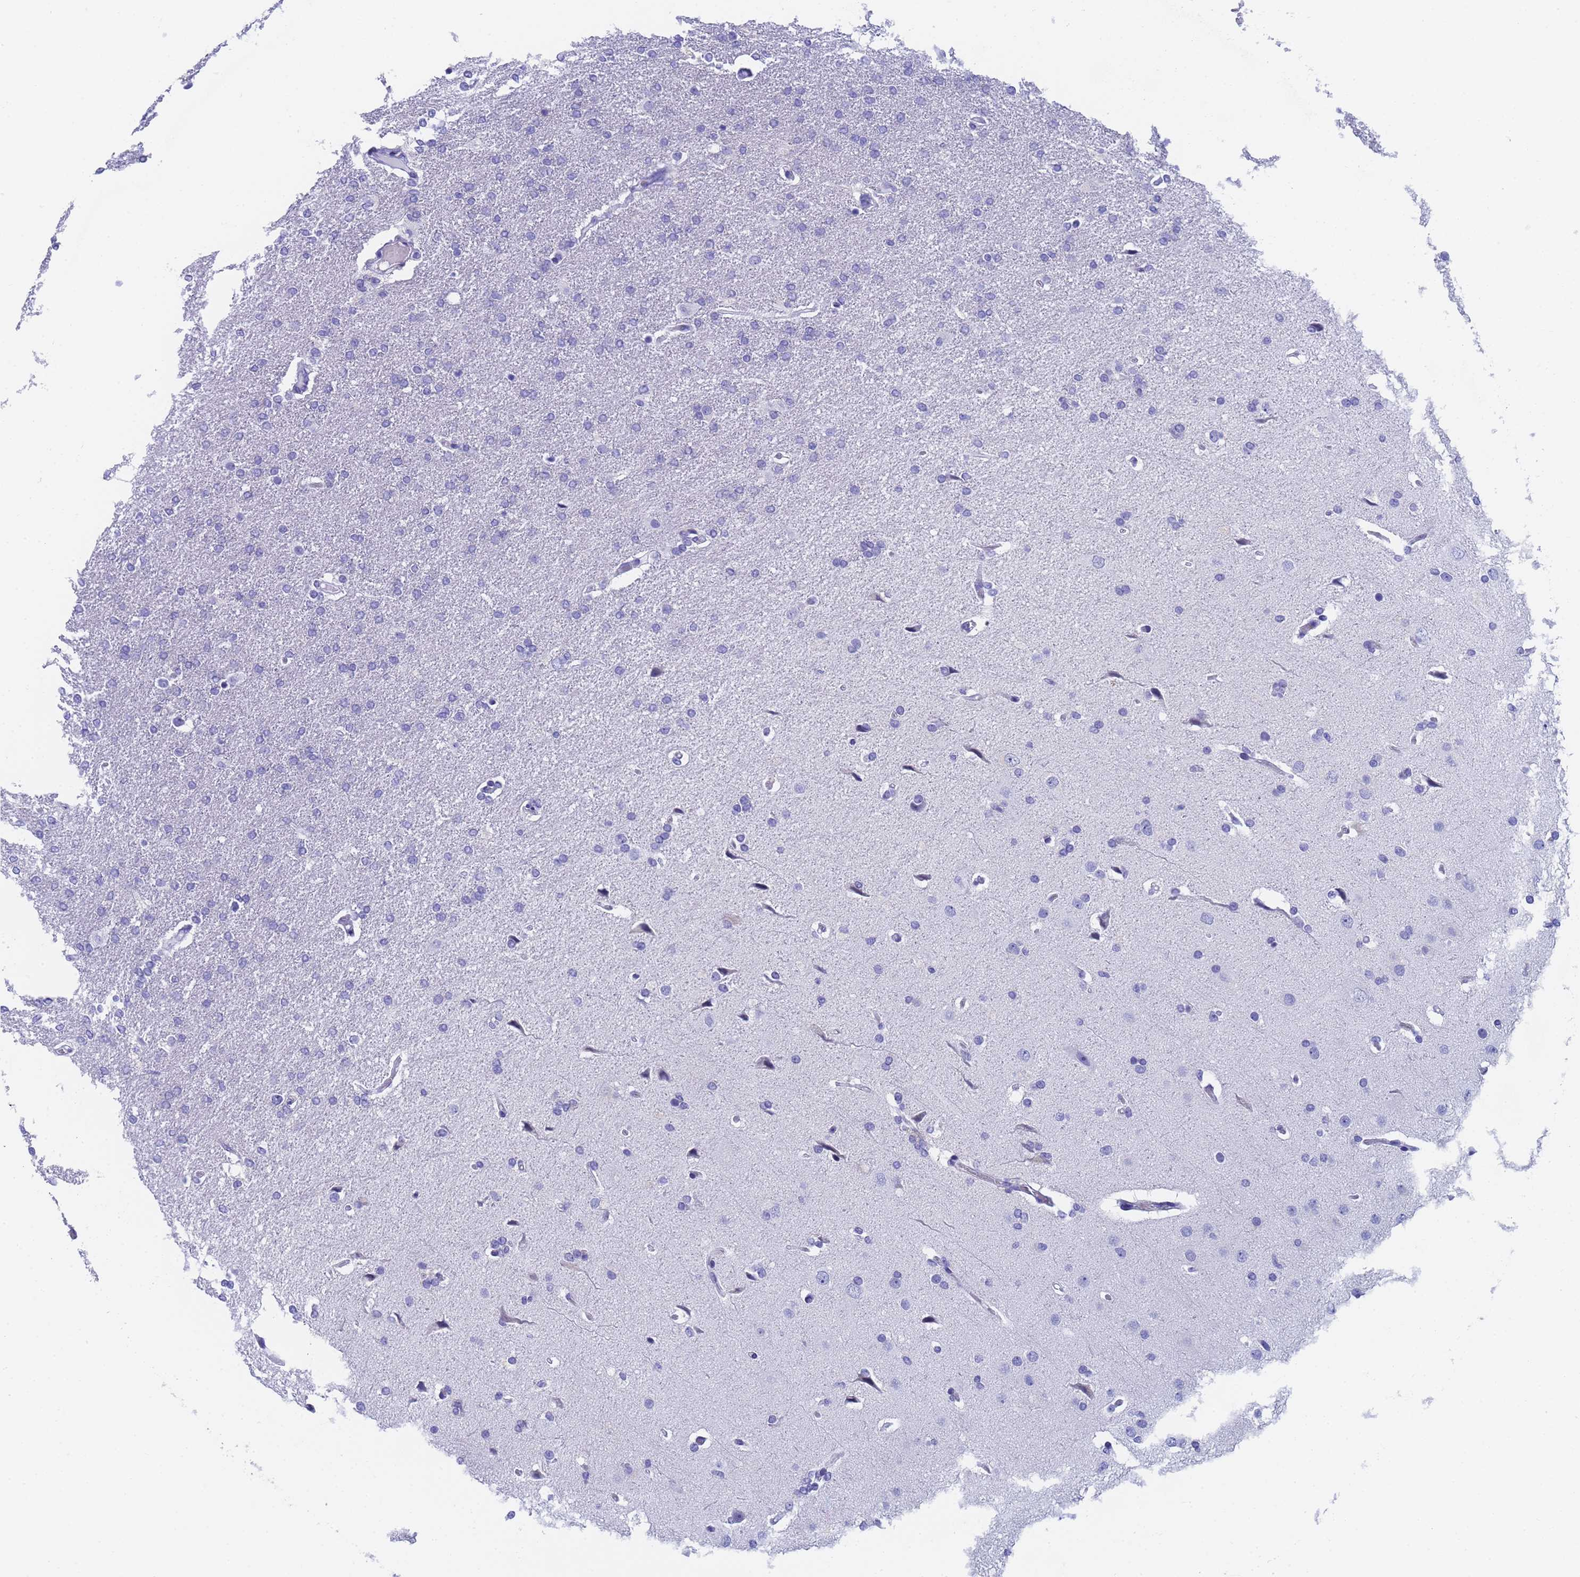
{"staining": {"intensity": "negative", "quantity": "none", "location": "none"}, "tissue": "glioma", "cell_type": "Tumor cells", "image_type": "cancer", "snomed": [{"axis": "morphology", "description": "Glioma, malignant, High grade"}, {"axis": "topography", "description": "Brain"}], "caption": "Immunohistochemistry (IHC) of human high-grade glioma (malignant) demonstrates no staining in tumor cells.", "gene": "STATH", "patient": {"sex": "male", "age": 72}}